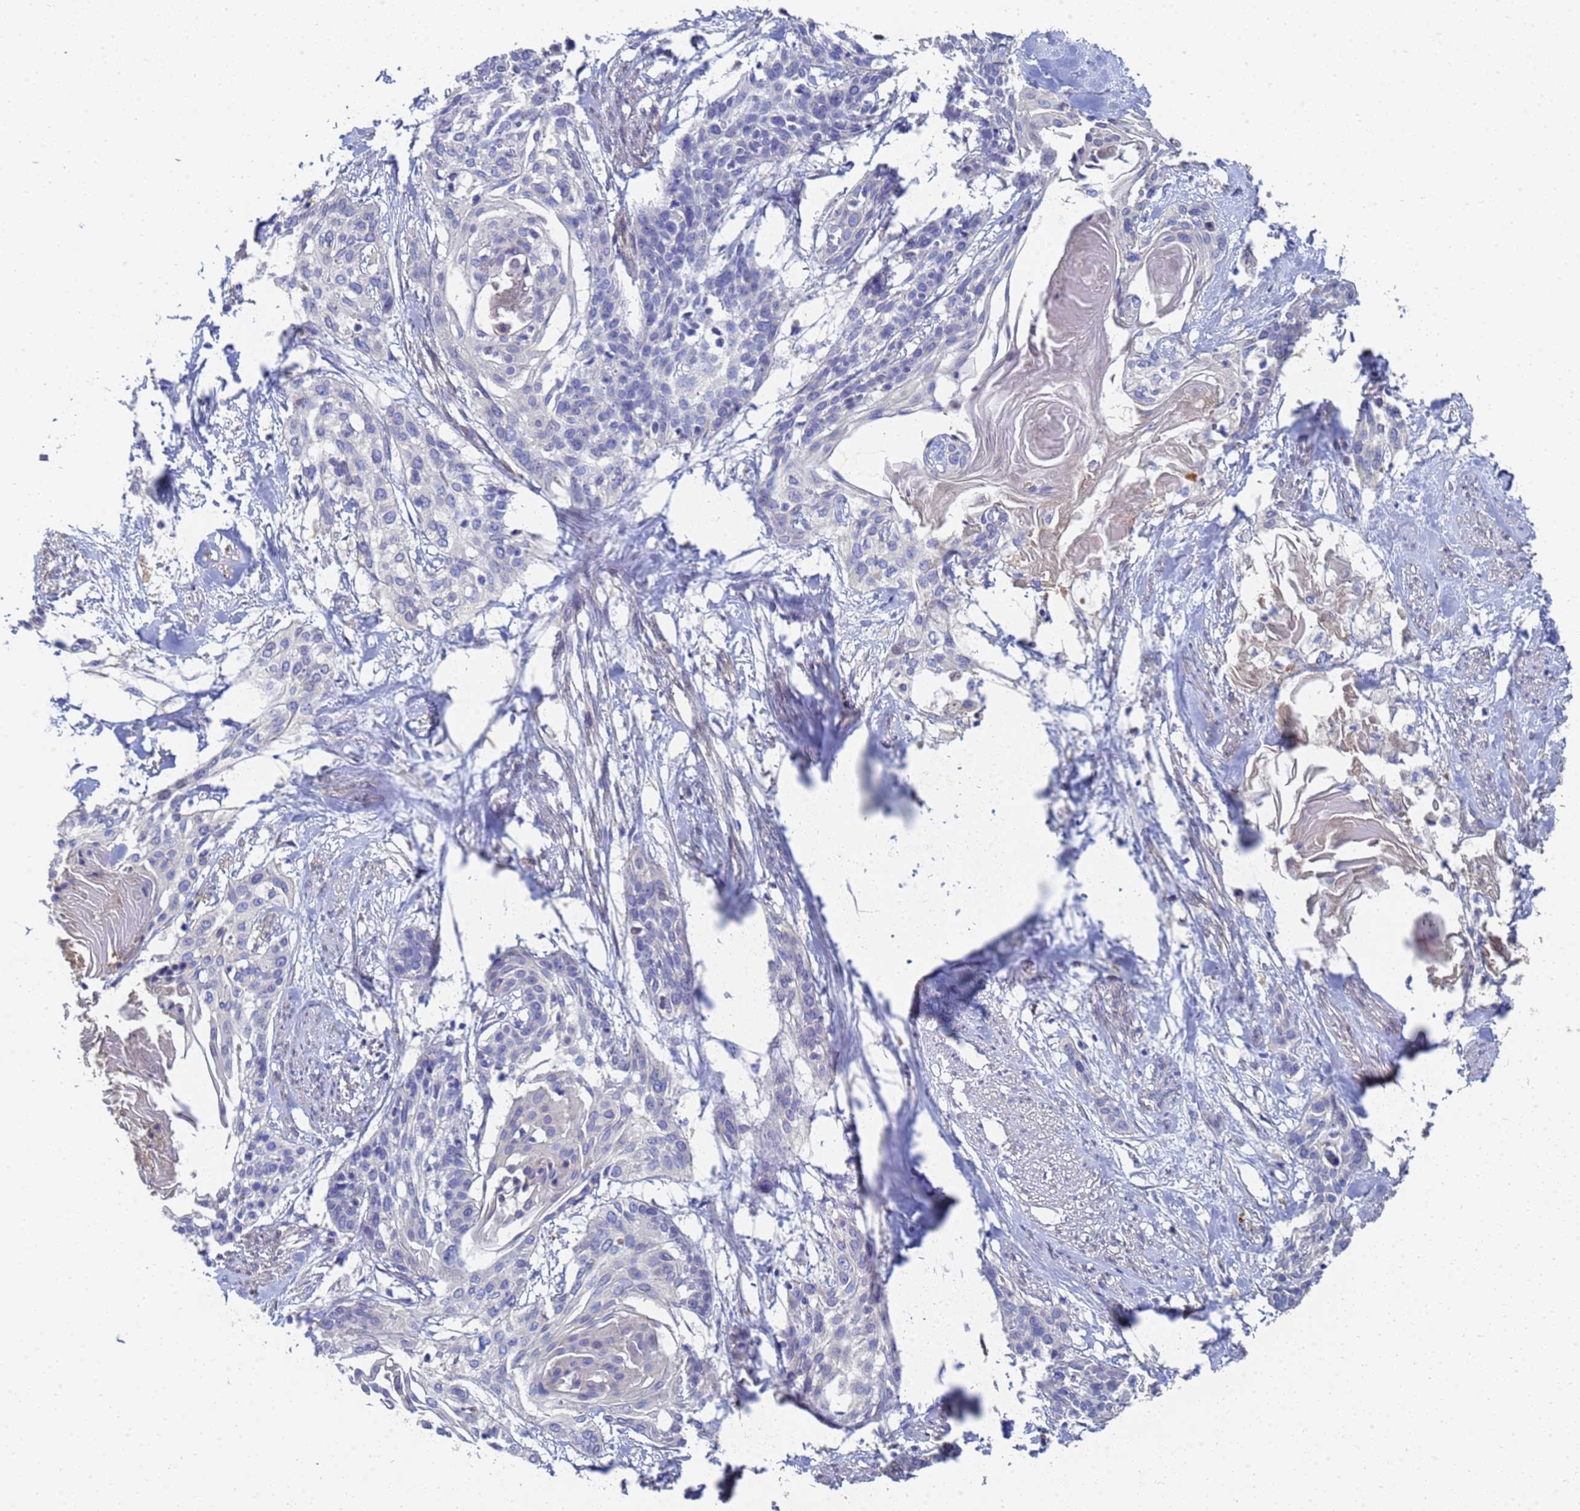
{"staining": {"intensity": "negative", "quantity": "none", "location": "none"}, "tissue": "cervical cancer", "cell_type": "Tumor cells", "image_type": "cancer", "snomed": [{"axis": "morphology", "description": "Squamous cell carcinoma, NOS"}, {"axis": "topography", "description": "Cervix"}], "caption": "A high-resolution image shows immunohistochemistry (IHC) staining of squamous cell carcinoma (cervical), which reveals no significant staining in tumor cells.", "gene": "LBX2", "patient": {"sex": "female", "age": 57}}